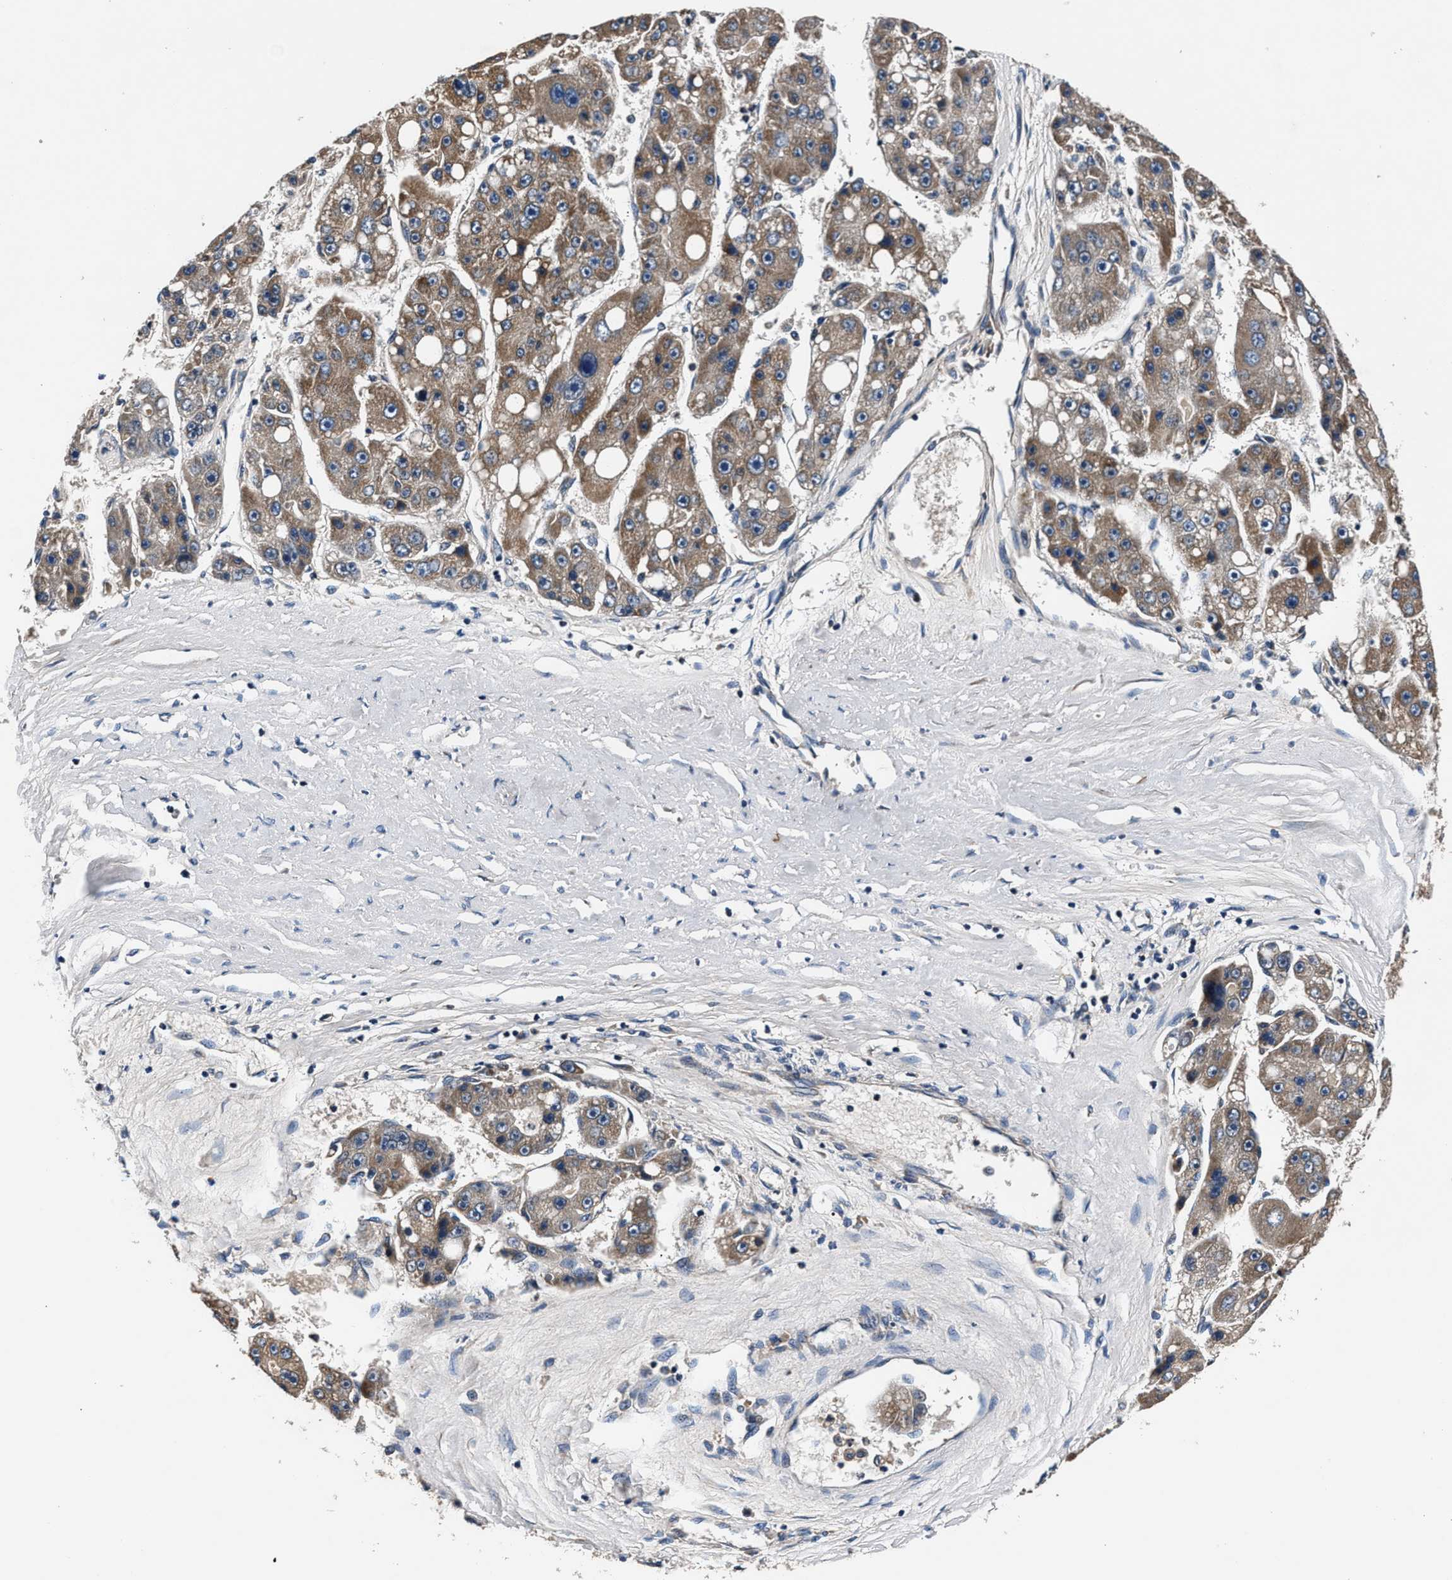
{"staining": {"intensity": "moderate", "quantity": ">75%", "location": "cytoplasmic/membranous"}, "tissue": "liver cancer", "cell_type": "Tumor cells", "image_type": "cancer", "snomed": [{"axis": "morphology", "description": "Carcinoma, Hepatocellular, NOS"}, {"axis": "topography", "description": "Liver"}], "caption": "This is an image of immunohistochemistry staining of liver hepatocellular carcinoma, which shows moderate positivity in the cytoplasmic/membranous of tumor cells.", "gene": "IMMT", "patient": {"sex": "female", "age": 61}}